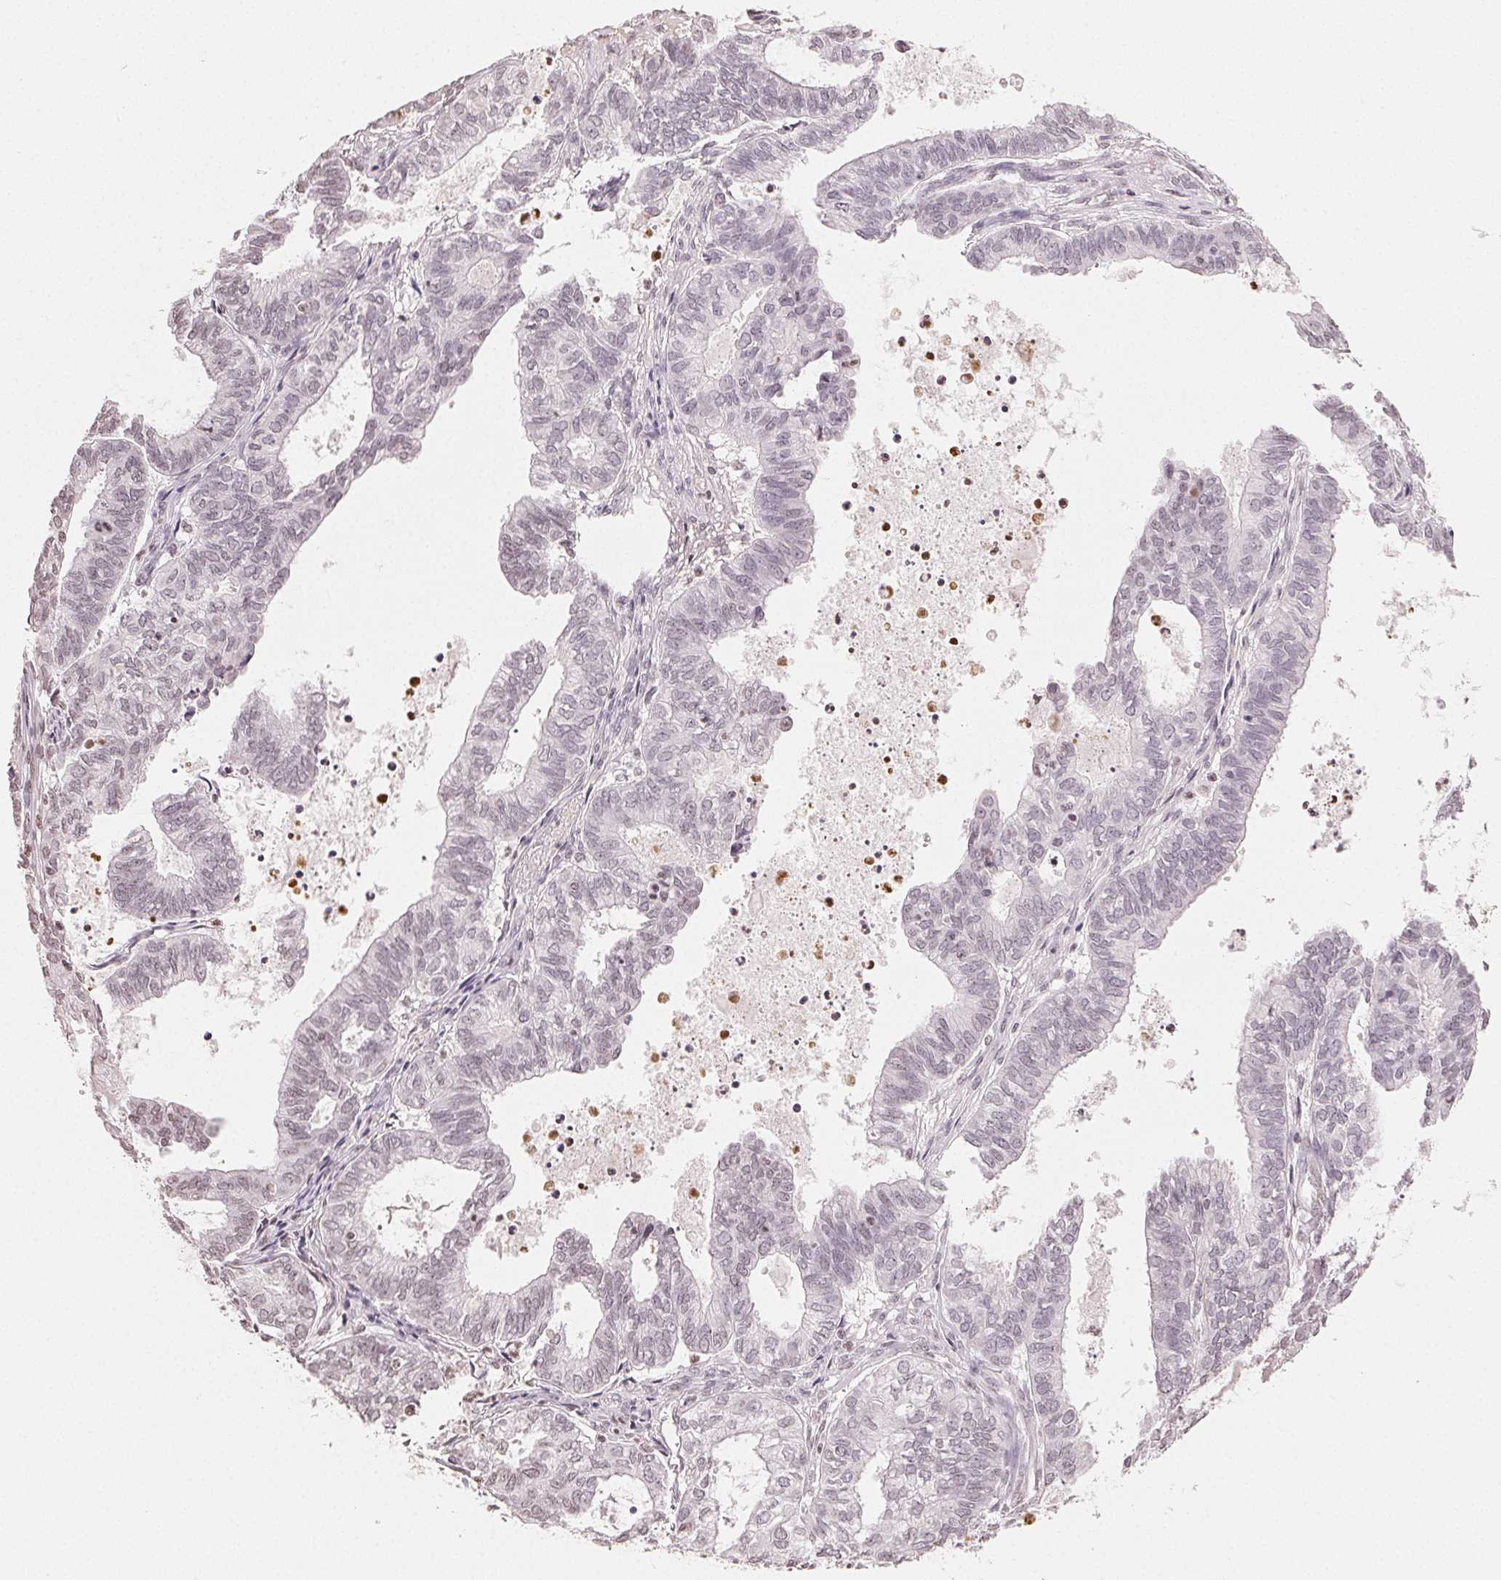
{"staining": {"intensity": "weak", "quantity": "<25%", "location": "nuclear"}, "tissue": "ovarian cancer", "cell_type": "Tumor cells", "image_type": "cancer", "snomed": [{"axis": "morphology", "description": "Carcinoma, endometroid"}, {"axis": "topography", "description": "Ovary"}], "caption": "The histopathology image reveals no staining of tumor cells in ovarian endometroid carcinoma. The staining is performed using DAB (3,3'-diaminobenzidine) brown chromogen with nuclei counter-stained in using hematoxylin.", "gene": "TBP", "patient": {"sex": "female", "age": 64}}